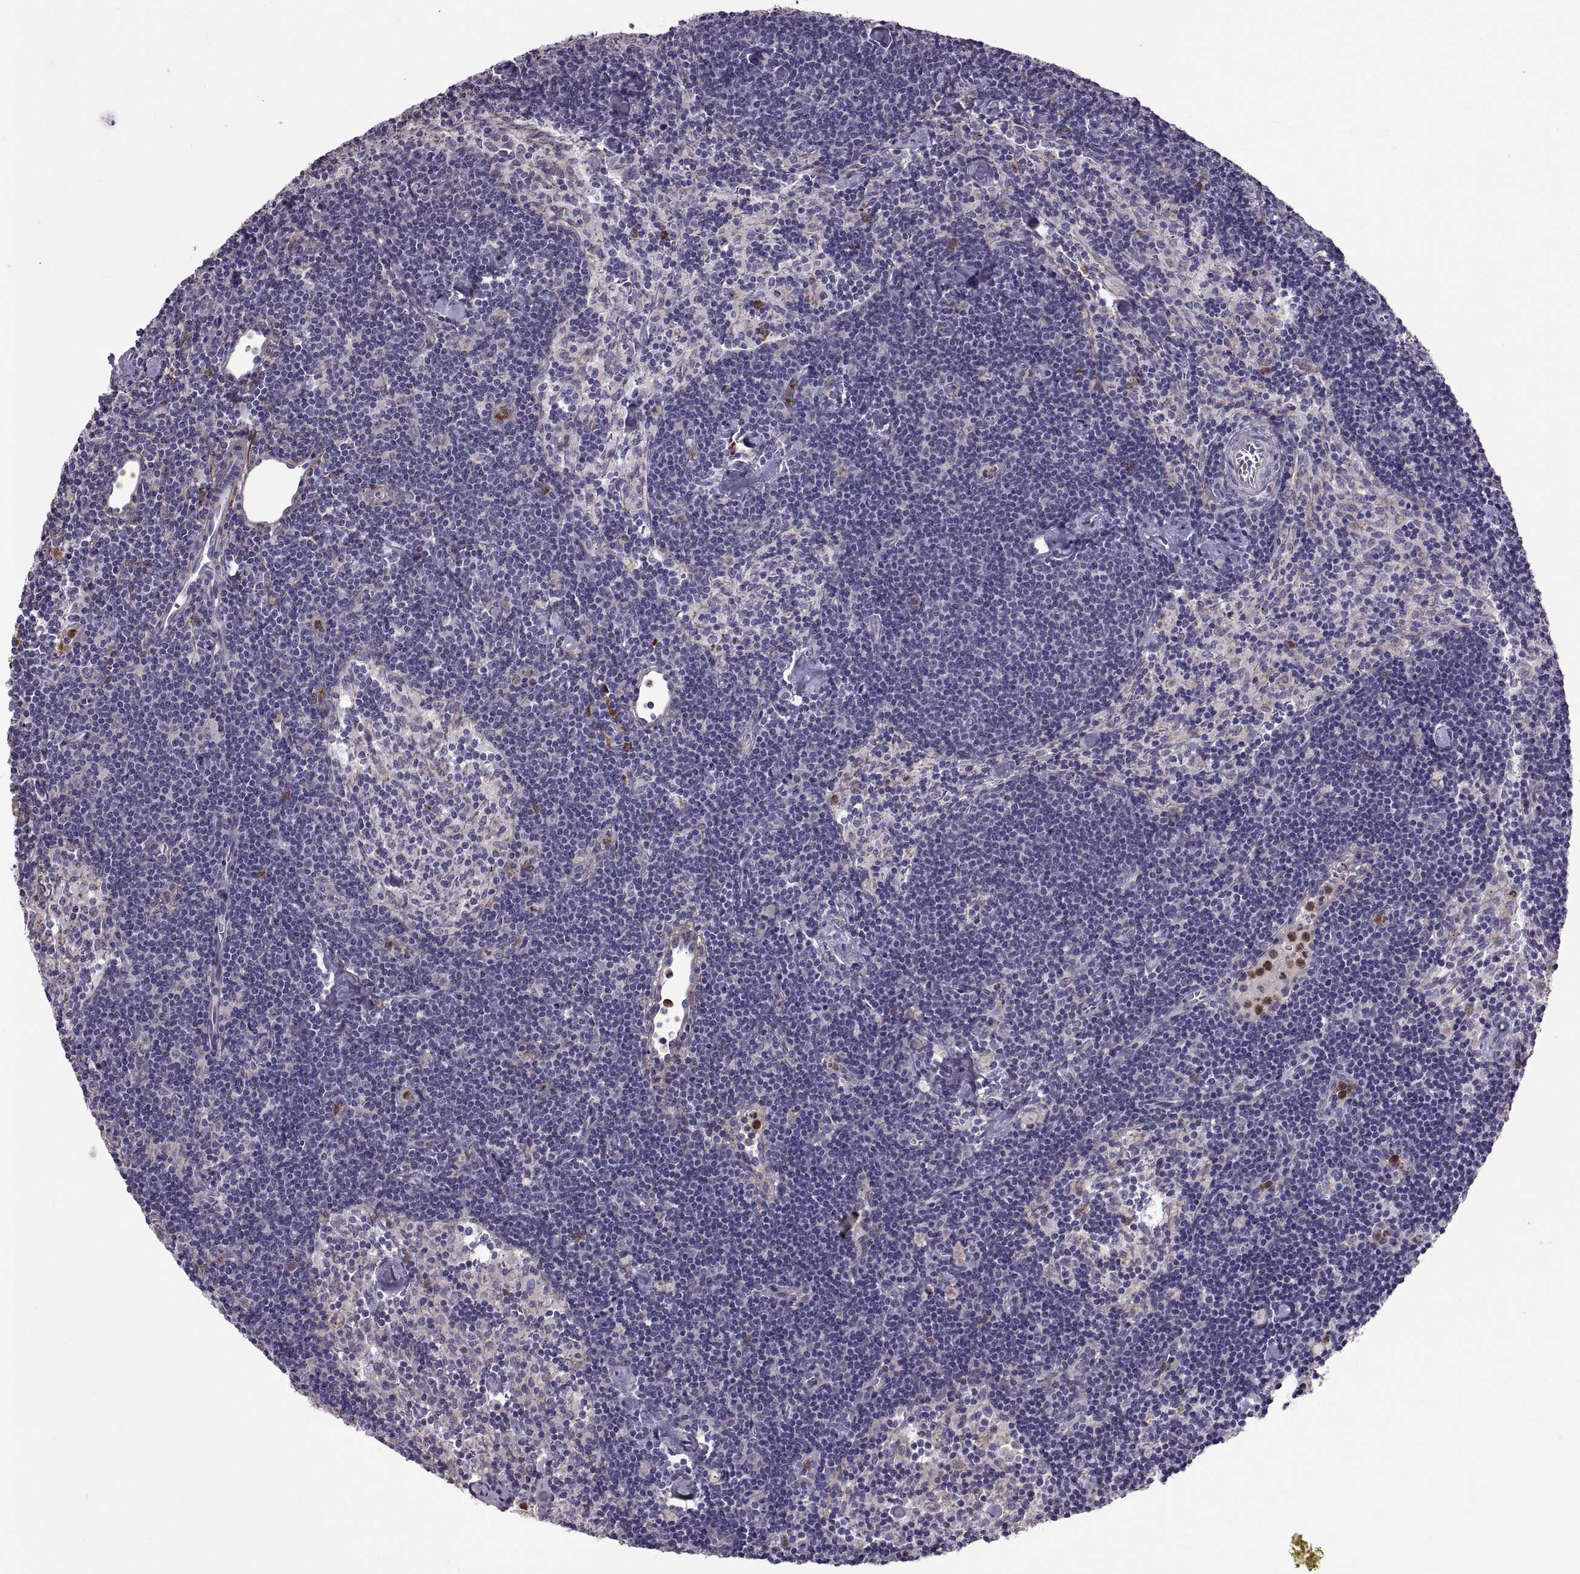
{"staining": {"intensity": "negative", "quantity": "none", "location": "none"}, "tissue": "lymph node", "cell_type": "Germinal center cells", "image_type": "normal", "snomed": [{"axis": "morphology", "description": "Normal tissue, NOS"}, {"axis": "topography", "description": "Lymph node"}], "caption": "This is a photomicrograph of immunohistochemistry staining of unremarkable lymph node, which shows no positivity in germinal center cells. Brightfield microscopy of IHC stained with DAB (brown) and hematoxylin (blue), captured at high magnification.", "gene": "EMILIN2", "patient": {"sex": "female", "age": 42}}